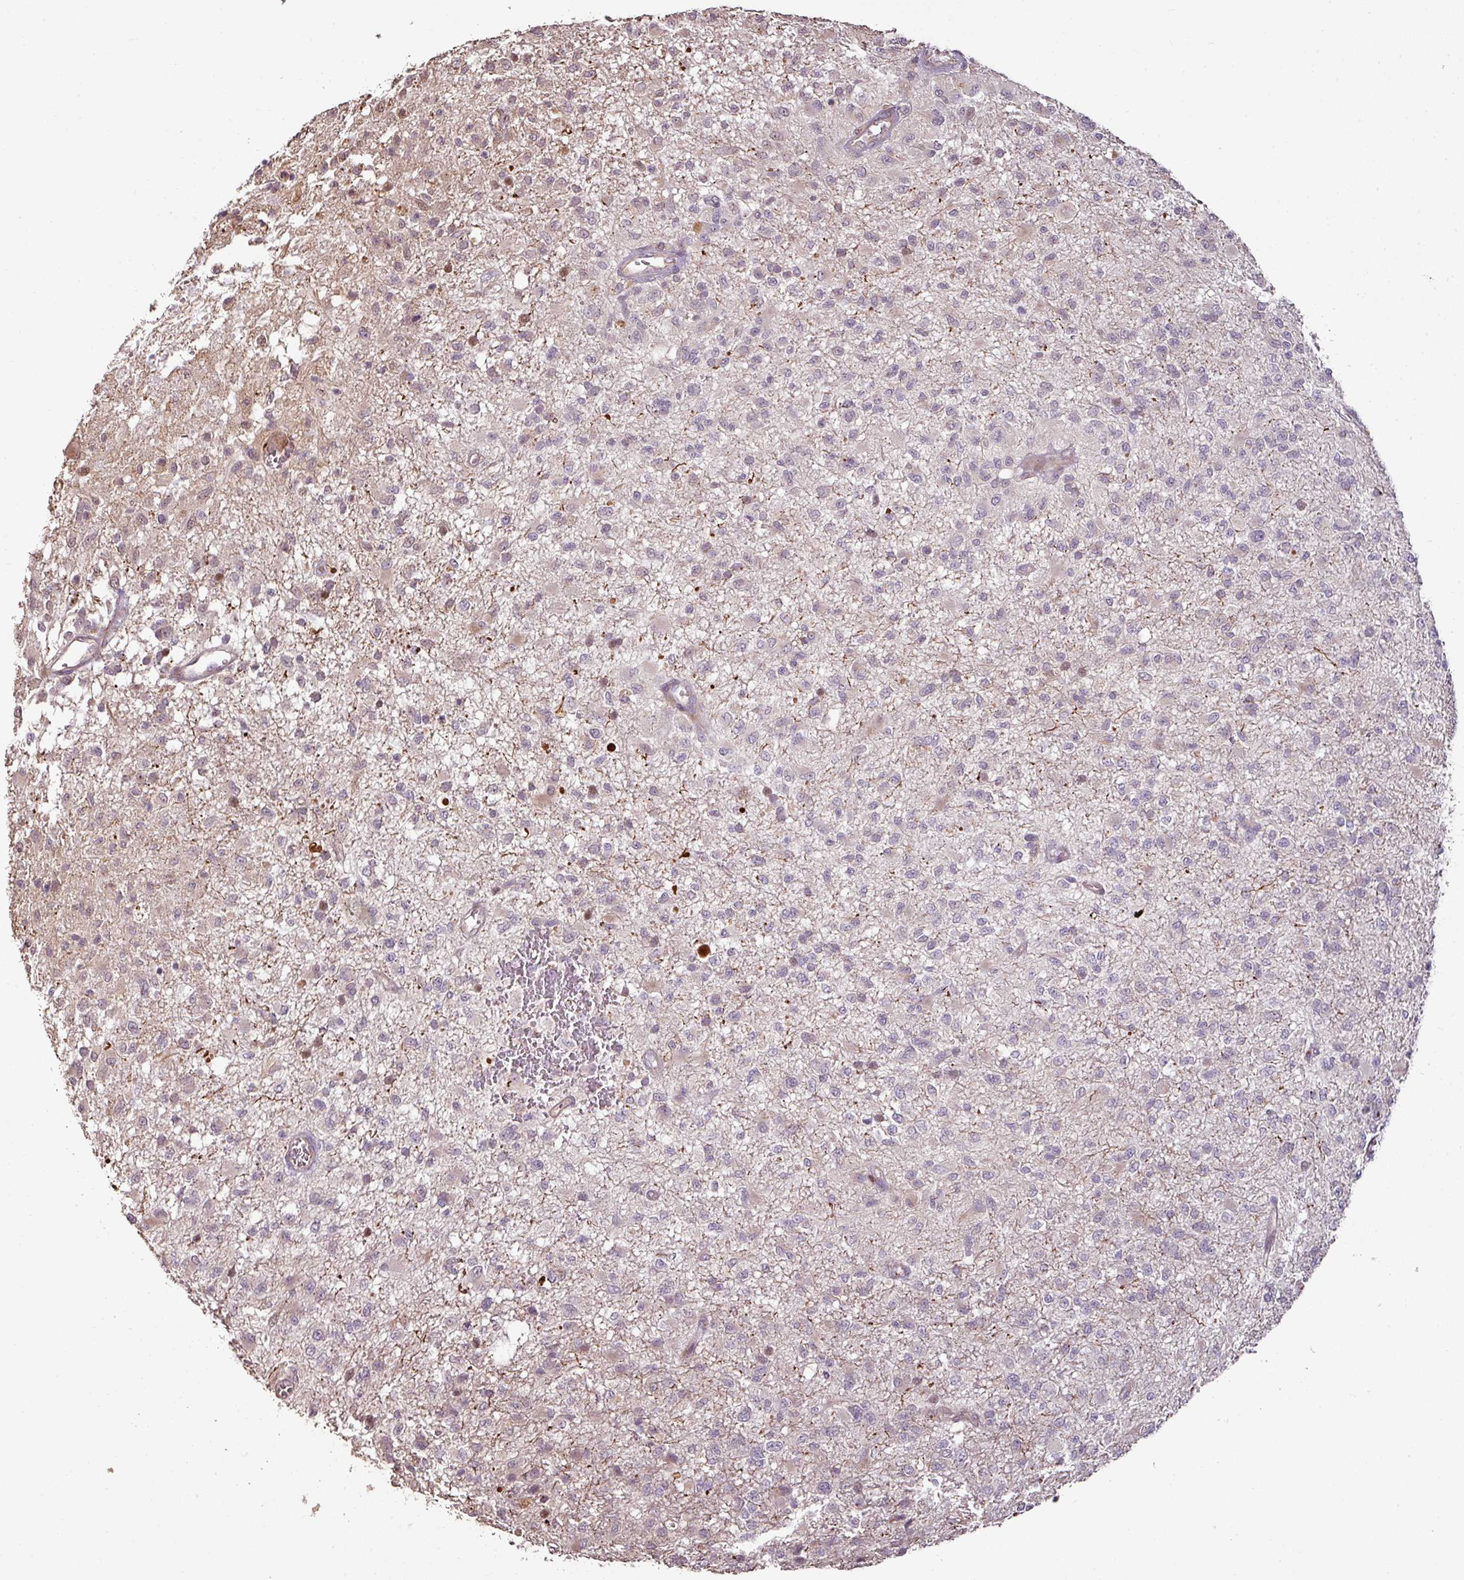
{"staining": {"intensity": "negative", "quantity": "none", "location": "none"}, "tissue": "glioma", "cell_type": "Tumor cells", "image_type": "cancer", "snomed": [{"axis": "morphology", "description": "Glioma, malignant, High grade"}, {"axis": "topography", "description": "Brain"}], "caption": "Malignant glioma (high-grade) was stained to show a protein in brown. There is no significant staining in tumor cells.", "gene": "CXCR5", "patient": {"sex": "female", "age": 74}}